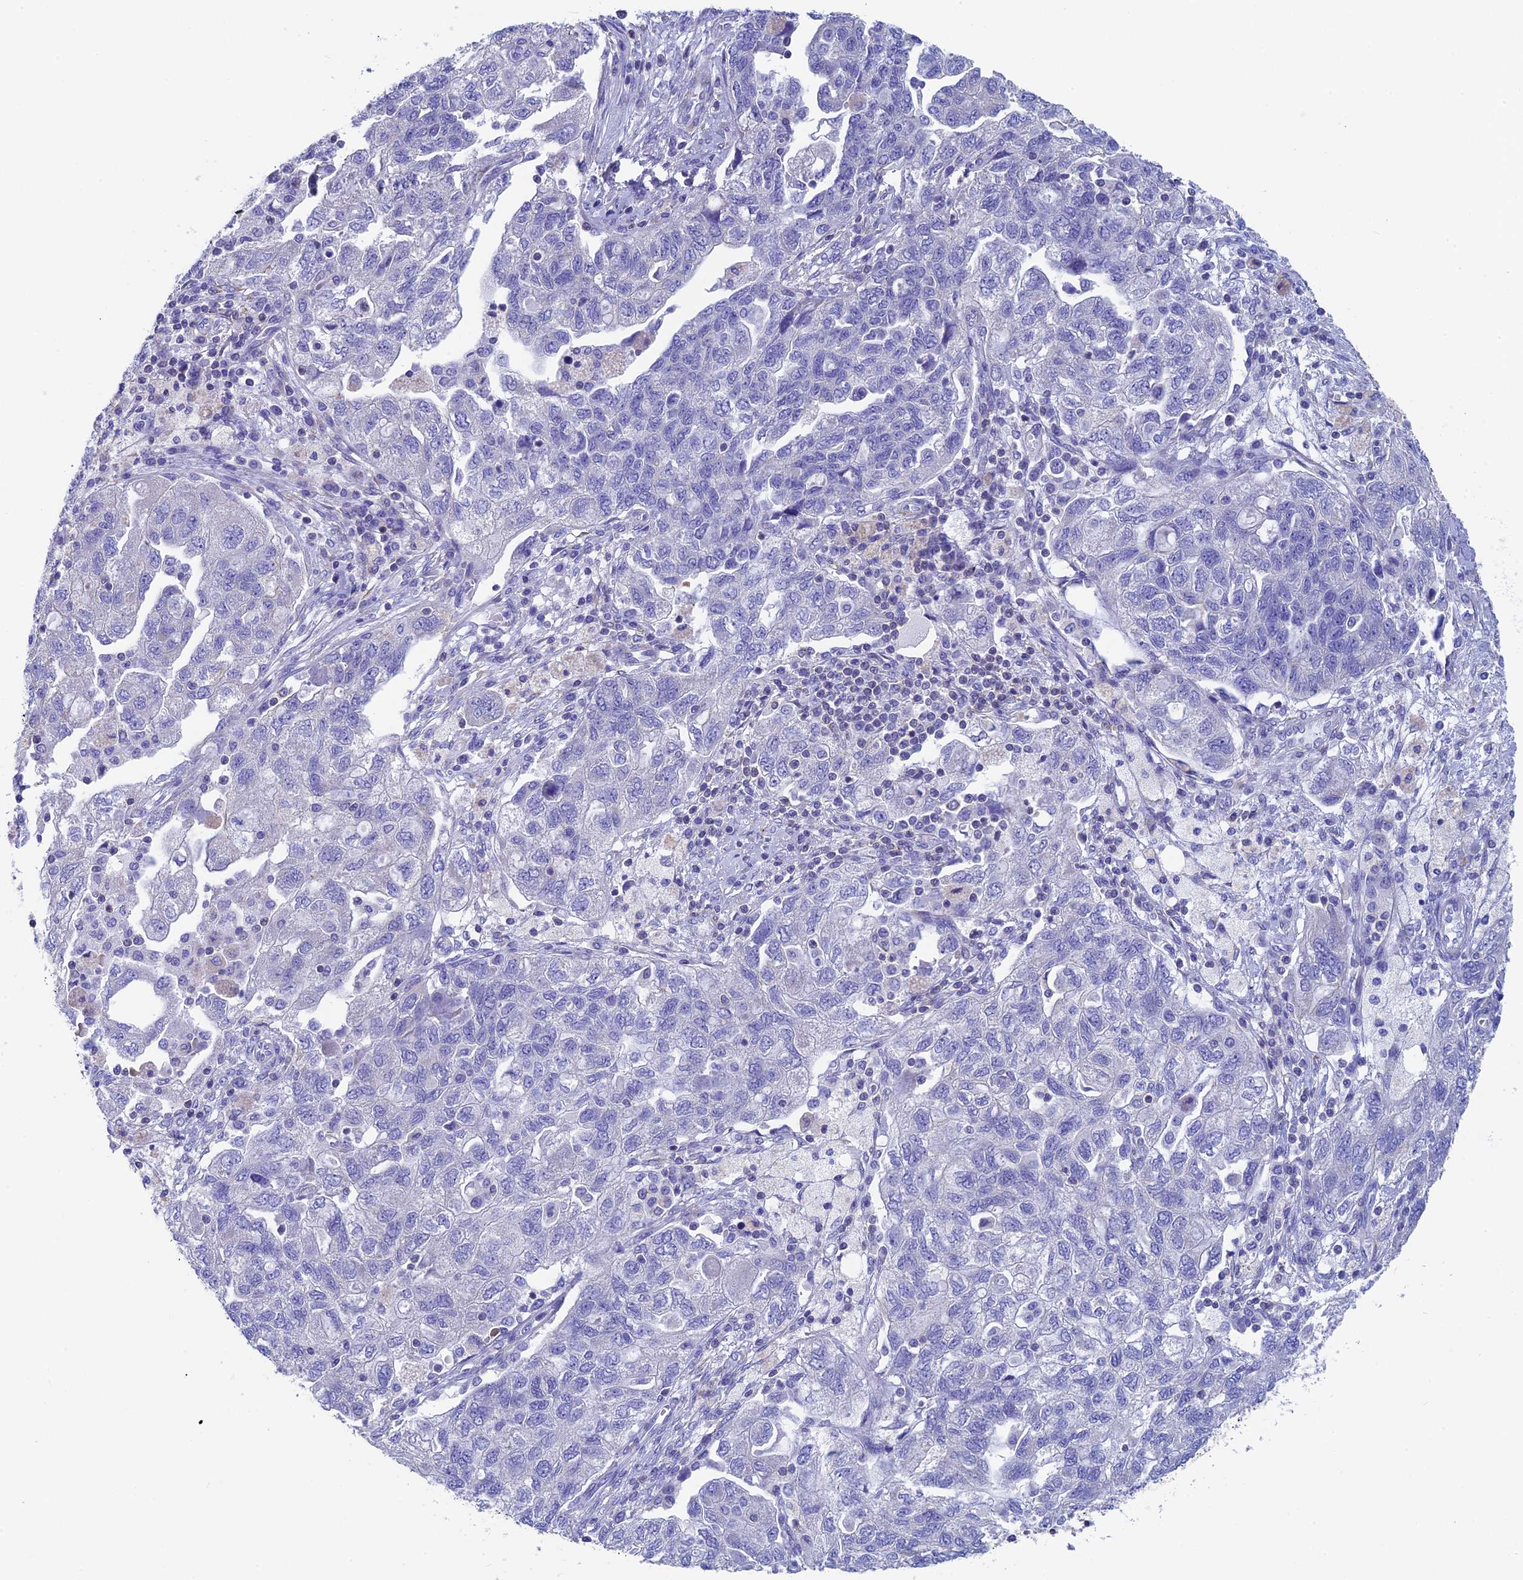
{"staining": {"intensity": "negative", "quantity": "none", "location": "none"}, "tissue": "ovarian cancer", "cell_type": "Tumor cells", "image_type": "cancer", "snomed": [{"axis": "morphology", "description": "Carcinoma, NOS"}, {"axis": "morphology", "description": "Cystadenocarcinoma, serous, NOS"}, {"axis": "topography", "description": "Ovary"}], "caption": "DAB (3,3'-diaminobenzidine) immunohistochemical staining of human serous cystadenocarcinoma (ovarian) reveals no significant expression in tumor cells.", "gene": "SEPTIN1", "patient": {"sex": "female", "age": 69}}